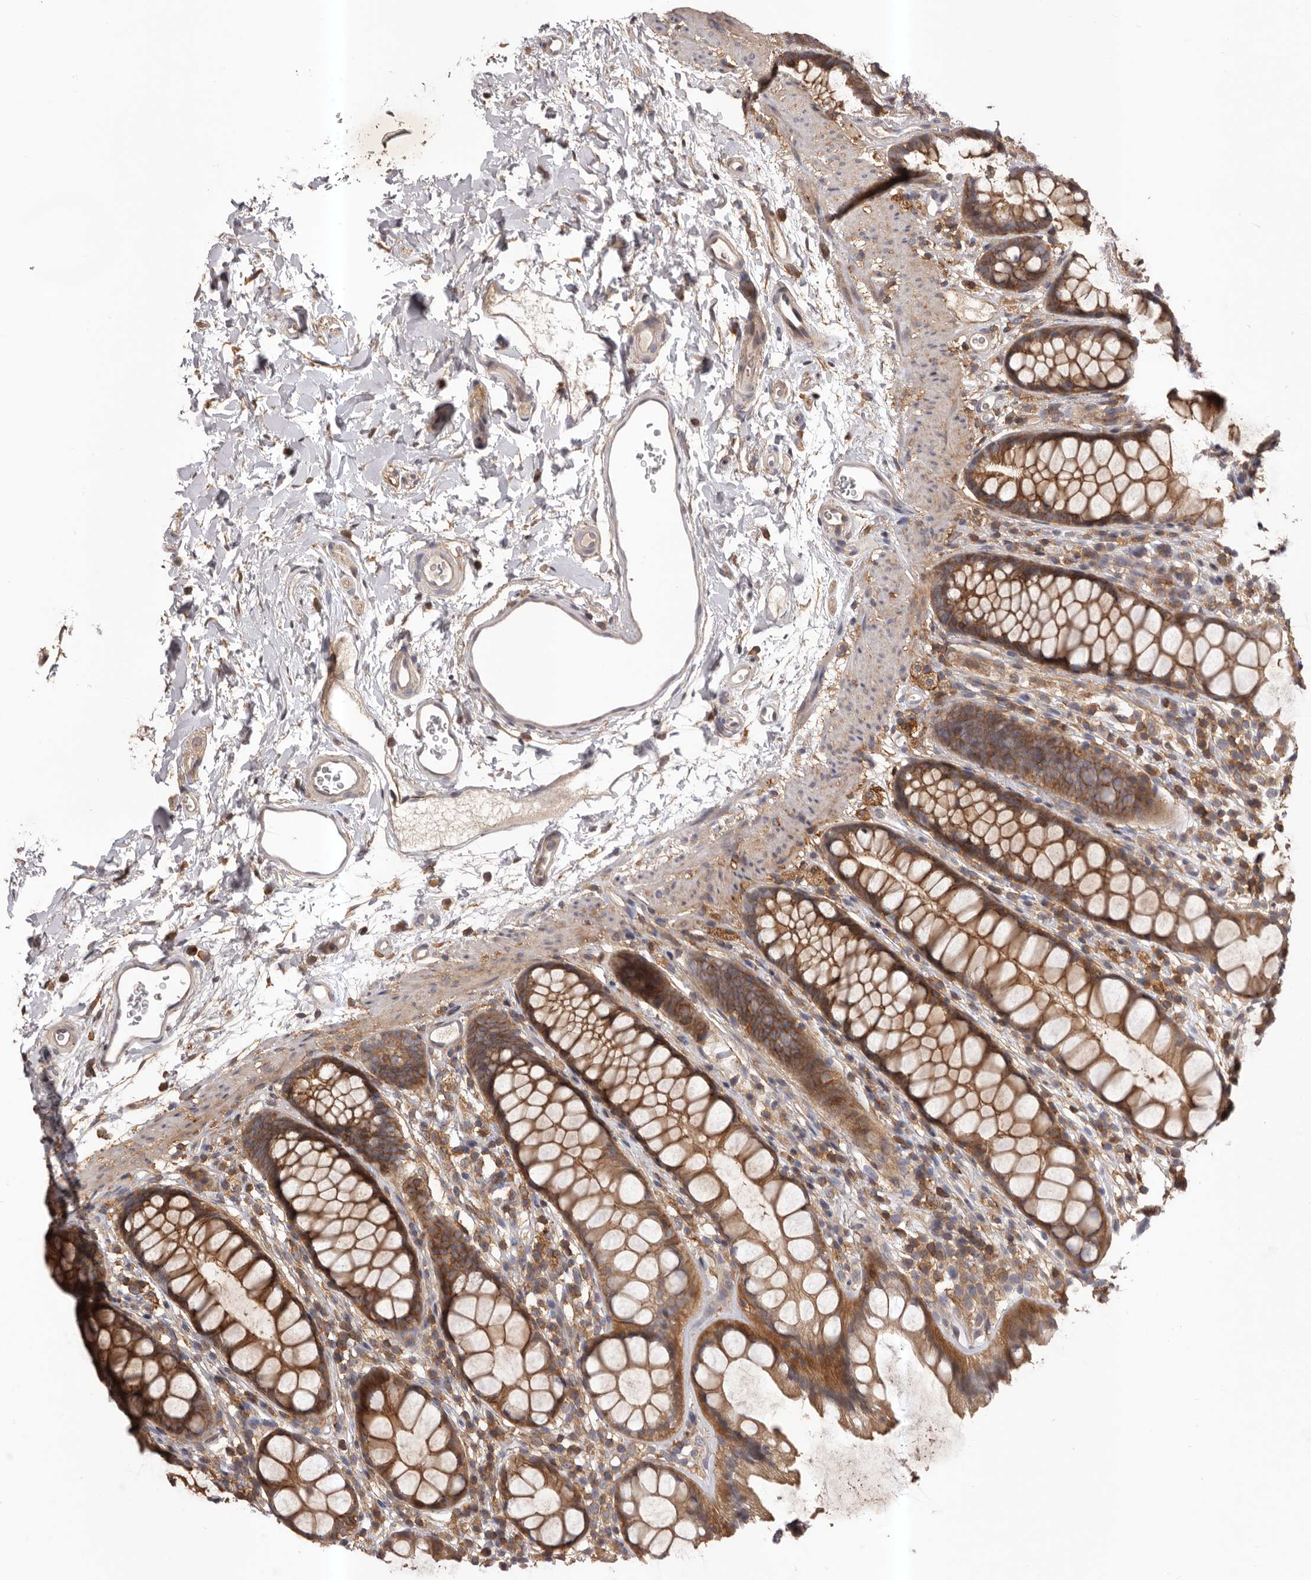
{"staining": {"intensity": "strong", "quantity": ">75%", "location": "cytoplasmic/membranous"}, "tissue": "rectum", "cell_type": "Glandular cells", "image_type": "normal", "snomed": [{"axis": "morphology", "description": "Normal tissue, NOS"}, {"axis": "topography", "description": "Rectum"}], "caption": "This image reveals immunohistochemistry staining of benign human rectum, with high strong cytoplasmic/membranous expression in about >75% of glandular cells.", "gene": "GLIPR2", "patient": {"sex": "female", "age": 65}}